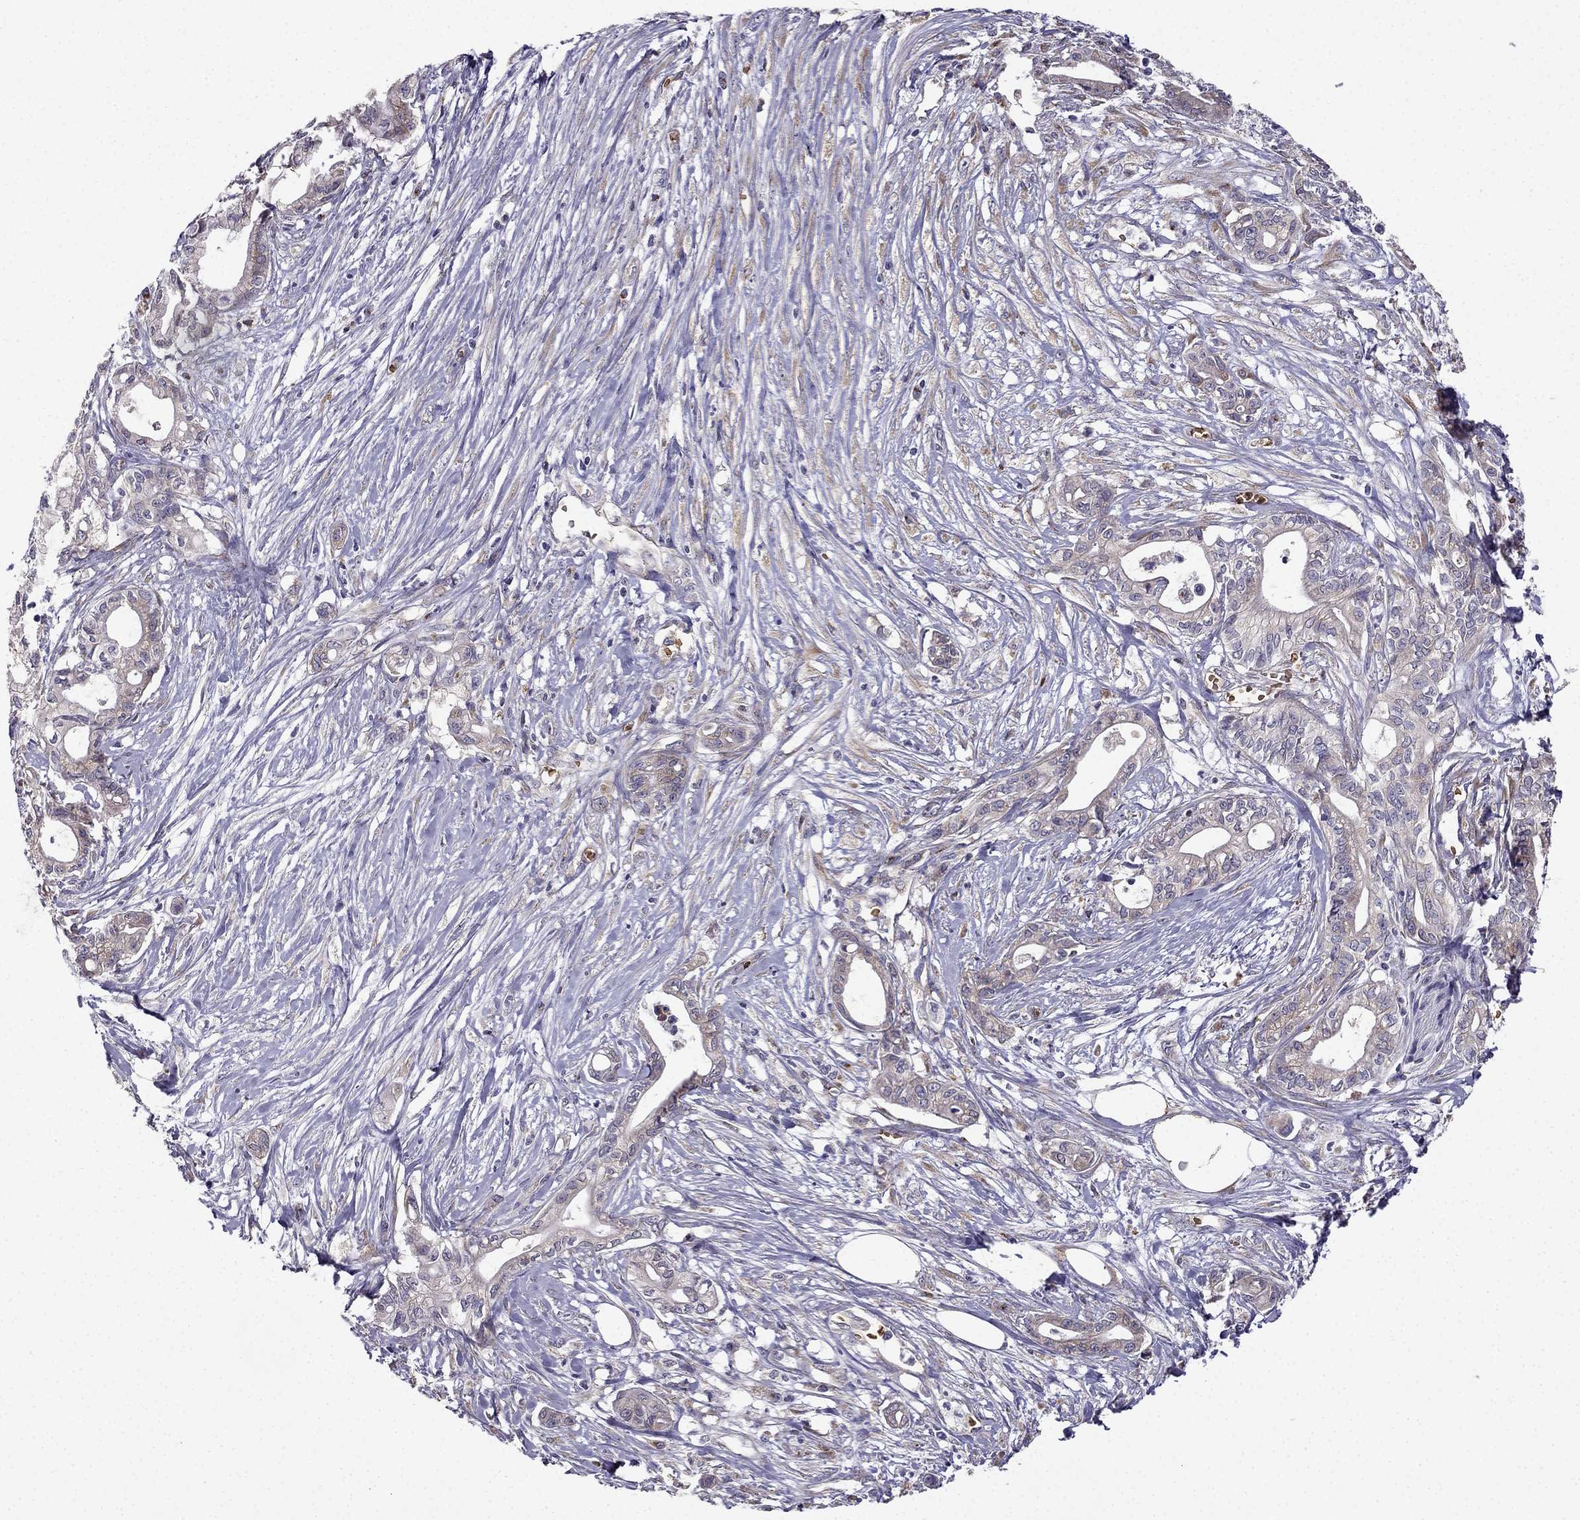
{"staining": {"intensity": "negative", "quantity": "none", "location": "none"}, "tissue": "pancreatic cancer", "cell_type": "Tumor cells", "image_type": "cancer", "snomed": [{"axis": "morphology", "description": "Adenocarcinoma, NOS"}, {"axis": "topography", "description": "Pancreas"}], "caption": "Immunohistochemistry of adenocarcinoma (pancreatic) reveals no positivity in tumor cells.", "gene": "B4GALT7", "patient": {"sex": "male", "age": 71}}